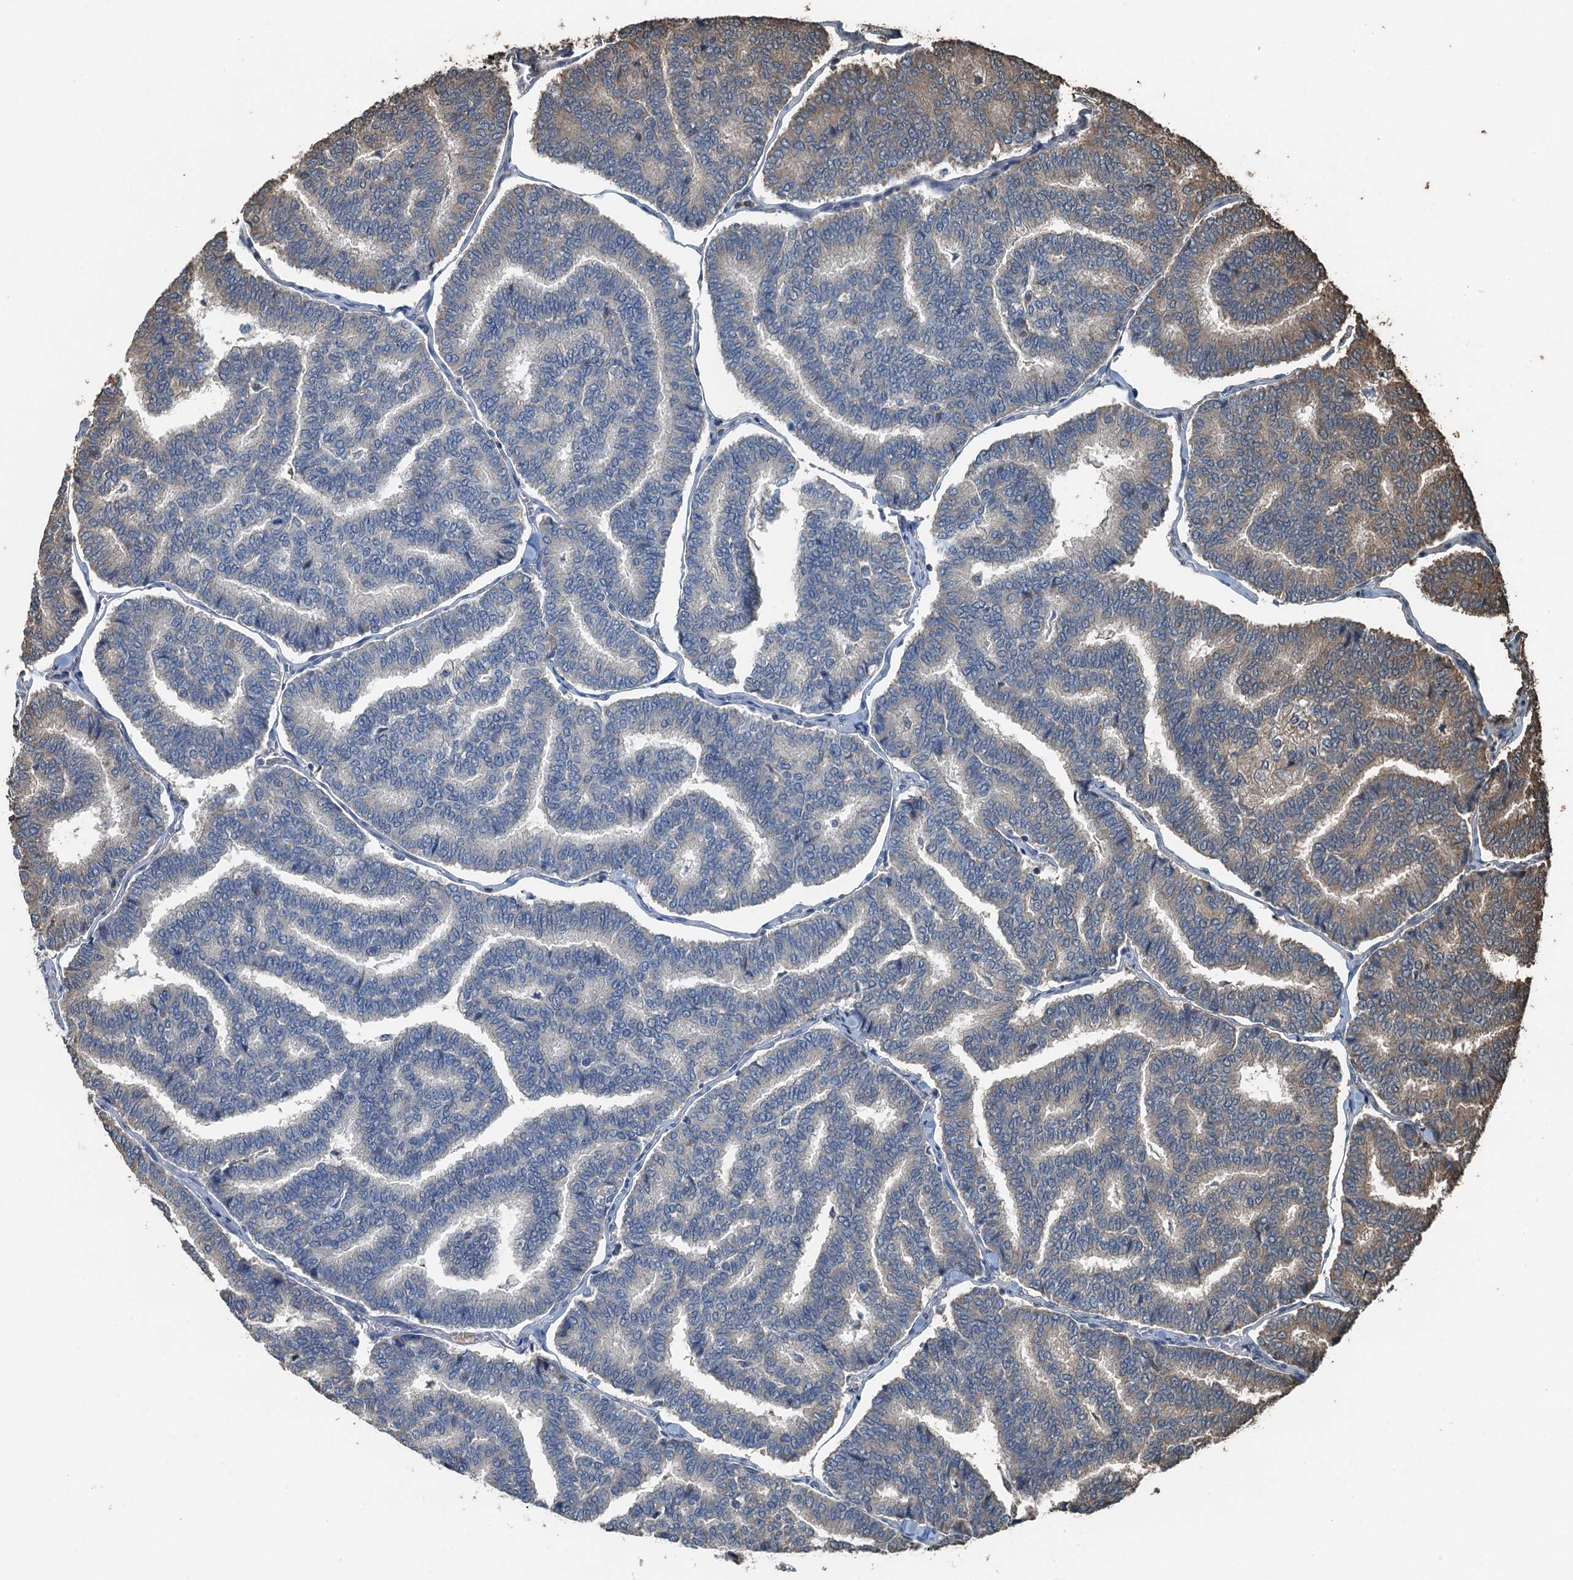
{"staining": {"intensity": "weak", "quantity": "<25%", "location": "cytoplasmic/membranous"}, "tissue": "thyroid cancer", "cell_type": "Tumor cells", "image_type": "cancer", "snomed": [{"axis": "morphology", "description": "Papillary adenocarcinoma, NOS"}, {"axis": "topography", "description": "Thyroid gland"}], "caption": "Thyroid cancer (papillary adenocarcinoma) stained for a protein using IHC reveals no positivity tumor cells.", "gene": "PIGN", "patient": {"sex": "female", "age": 35}}